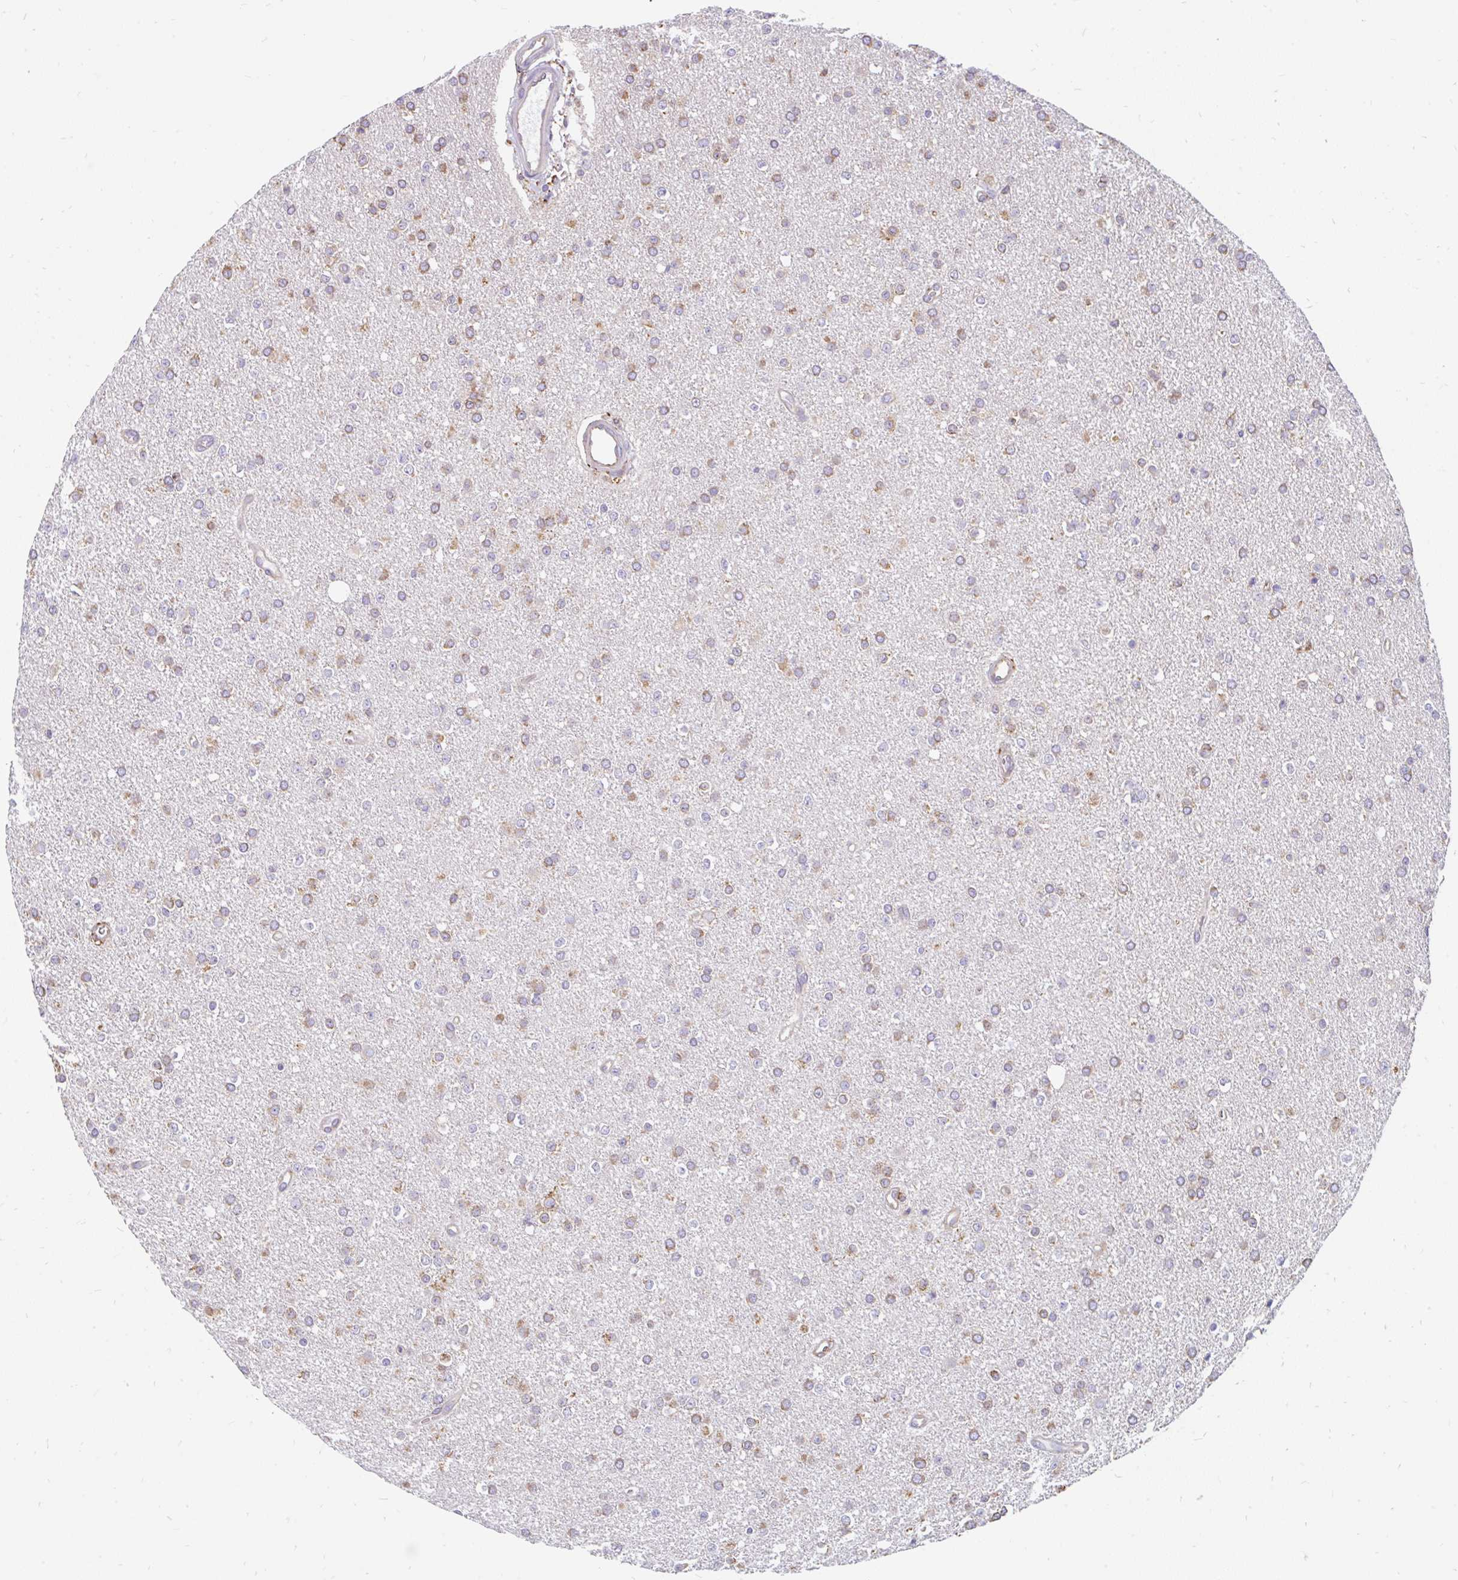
{"staining": {"intensity": "moderate", "quantity": "<25%", "location": "cytoplasmic/membranous"}, "tissue": "glioma", "cell_type": "Tumor cells", "image_type": "cancer", "snomed": [{"axis": "morphology", "description": "Glioma, malignant, Low grade"}, {"axis": "topography", "description": "Brain"}], "caption": "Glioma tissue displays moderate cytoplasmic/membranous expression in about <25% of tumor cells", "gene": "EML5", "patient": {"sex": "female", "age": 34}}